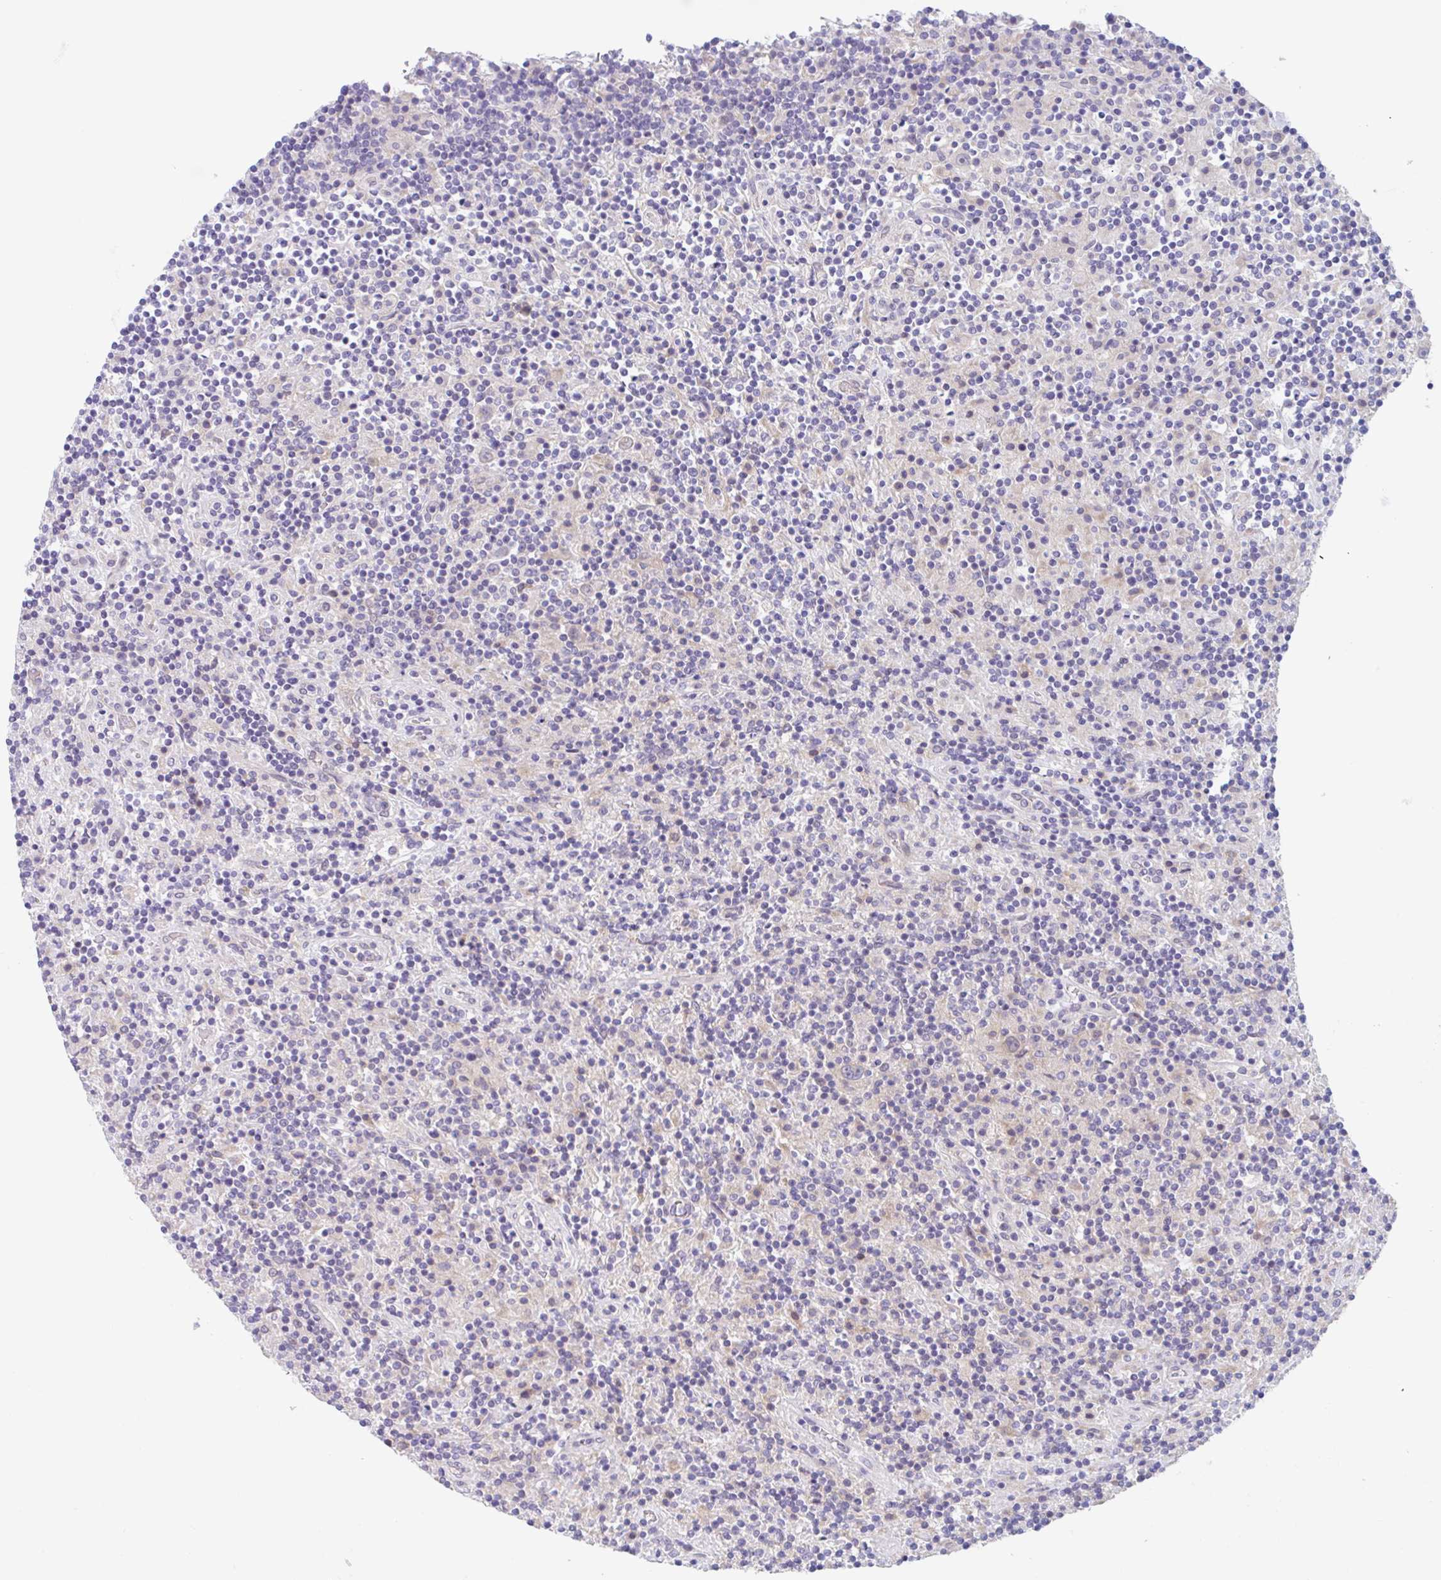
{"staining": {"intensity": "negative", "quantity": "none", "location": "none"}, "tissue": "lymphoma", "cell_type": "Tumor cells", "image_type": "cancer", "snomed": [{"axis": "morphology", "description": "Hodgkin's disease, NOS"}, {"axis": "topography", "description": "Lymph node"}], "caption": "A high-resolution micrograph shows IHC staining of lymphoma, which demonstrates no significant expression in tumor cells.", "gene": "TMEM86A", "patient": {"sex": "male", "age": 70}}